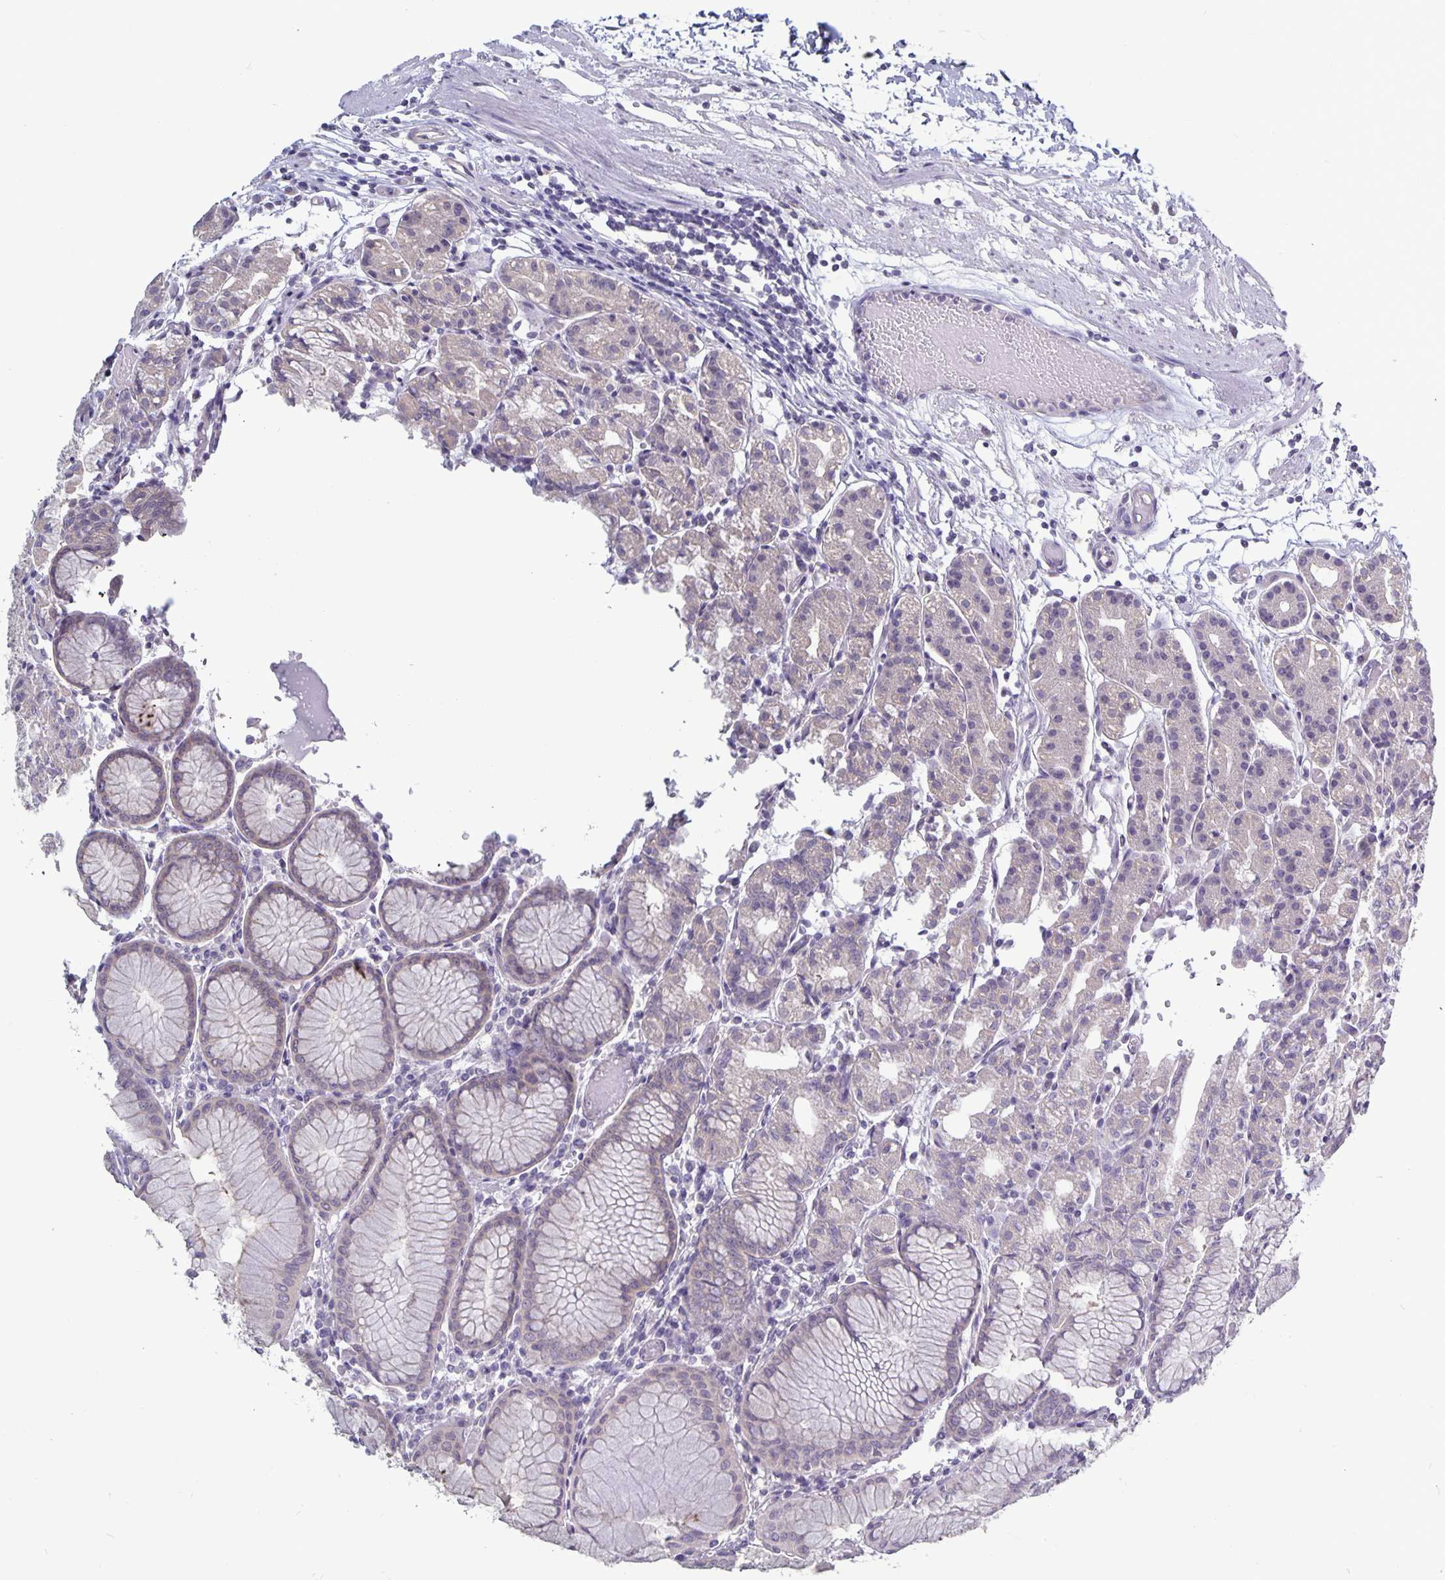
{"staining": {"intensity": "negative", "quantity": "none", "location": "none"}, "tissue": "stomach", "cell_type": "Glandular cells", "image_type": "normal", "snomed": [{"axis": "morphology", "description": "Normal tissue, NOS"}, {"axis": "topography", "description": "Stomach"}], "caption": "This histopathology image is of unremarkable stomach stained with IHC to label a protein in brown with the nuclei are counter-stained blue. There is no positivity in glandular cells. (Brightfield microscopy of DAB (3,3'-diaminobenzidine) immunohistochemistry at high magnification).", "gene": "PLCB3", "patient": {"sex": "female", "age": 57}}